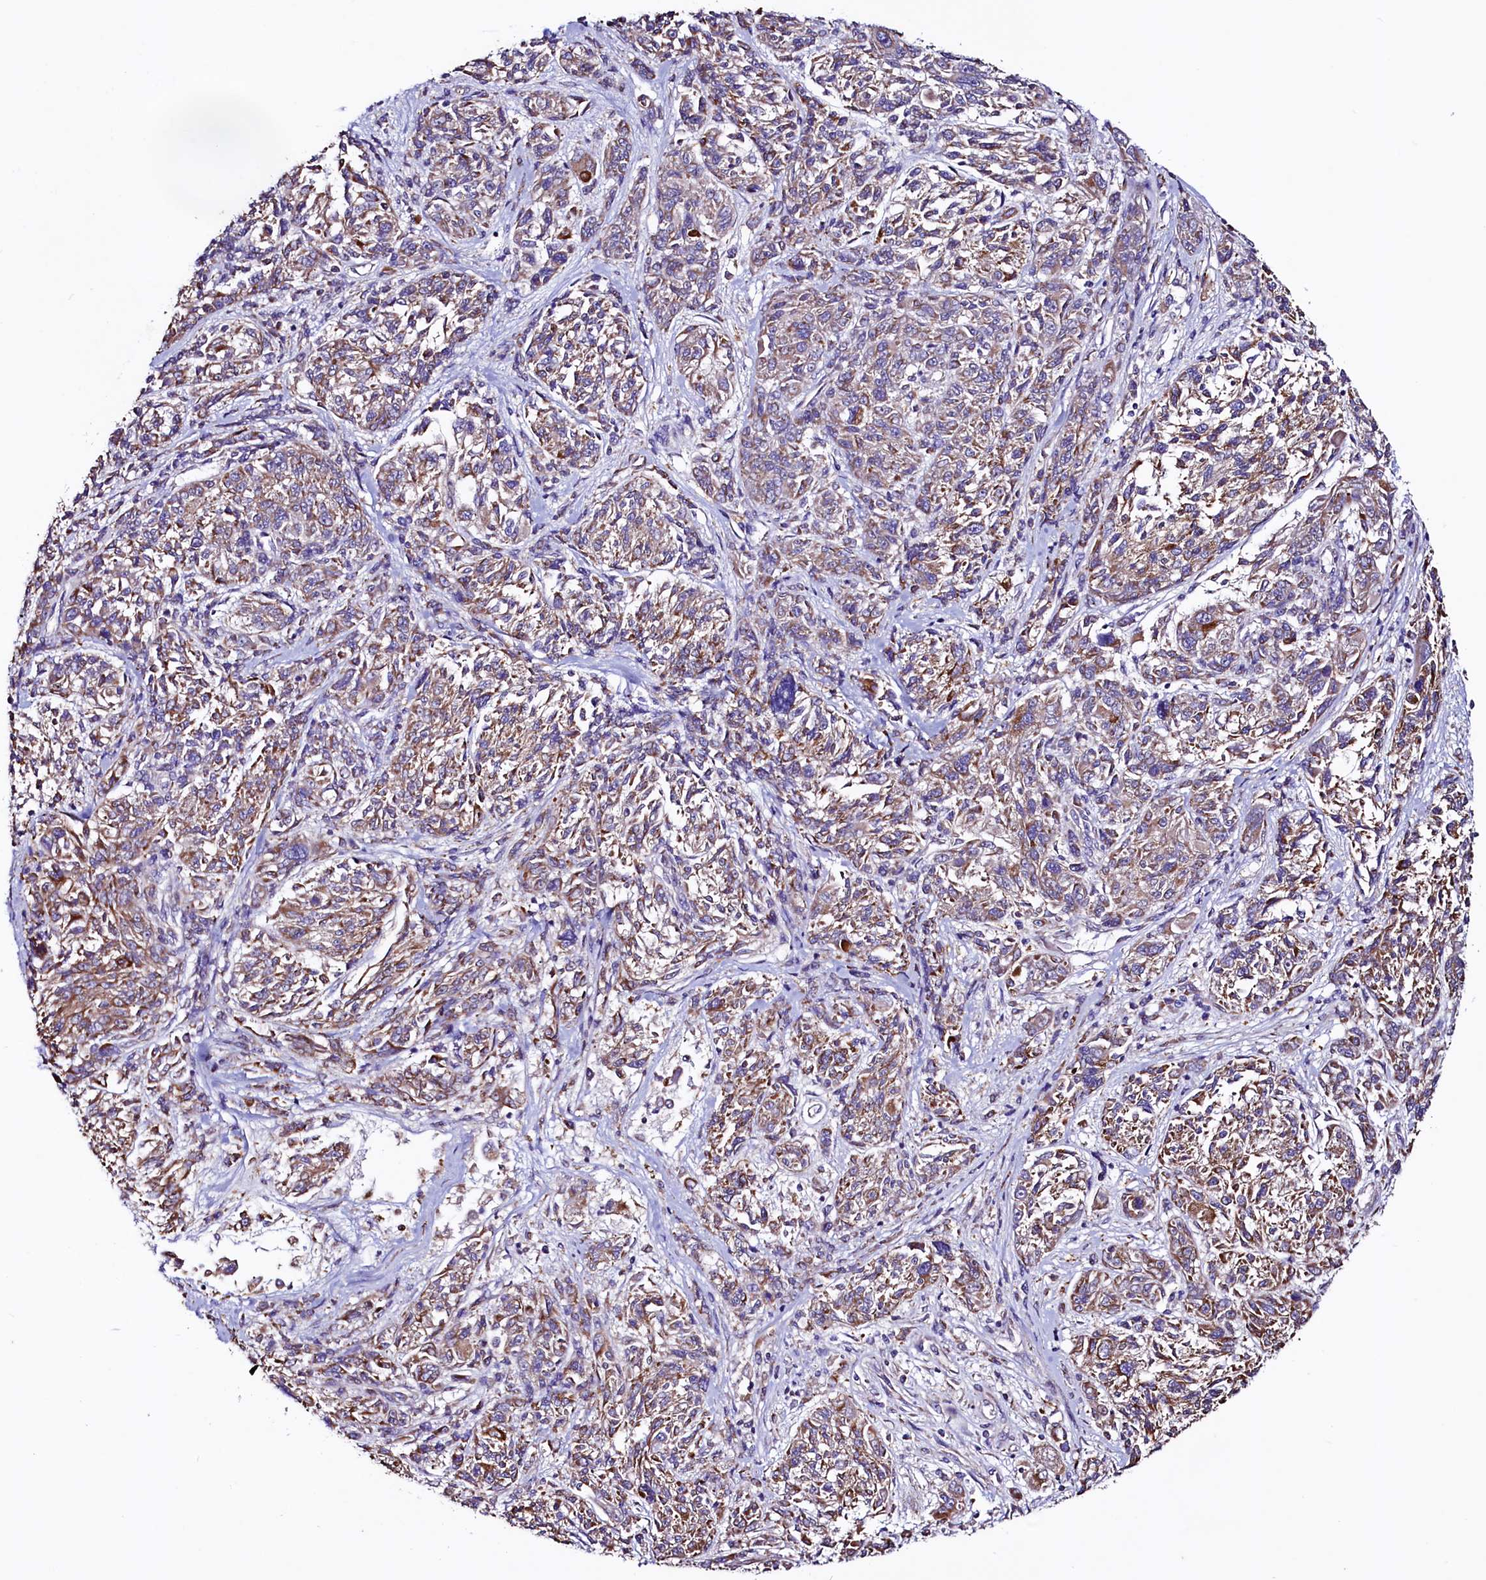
{"staining": {"intensity": "moderate", "quantity": "25%-75%", "location": "cytoplasmic/membranous"}, "tissue": "melanoma", "cell_type": "Tumor cells", "image_type": "cancer", "snomed": [{"axis": "morphology", "description": "Malignant melanoma, NOS"}, {"axis": "topography", "description": "Skin"}], "caption": "DAB immunohistochemical staining of malignant melanoma exhibits moderate cytoplasmic/membranous protein expression in about 25%-75% of tumor cells.", "gene": "STARD5", "patient": {"sex": "male", "age": 53}}